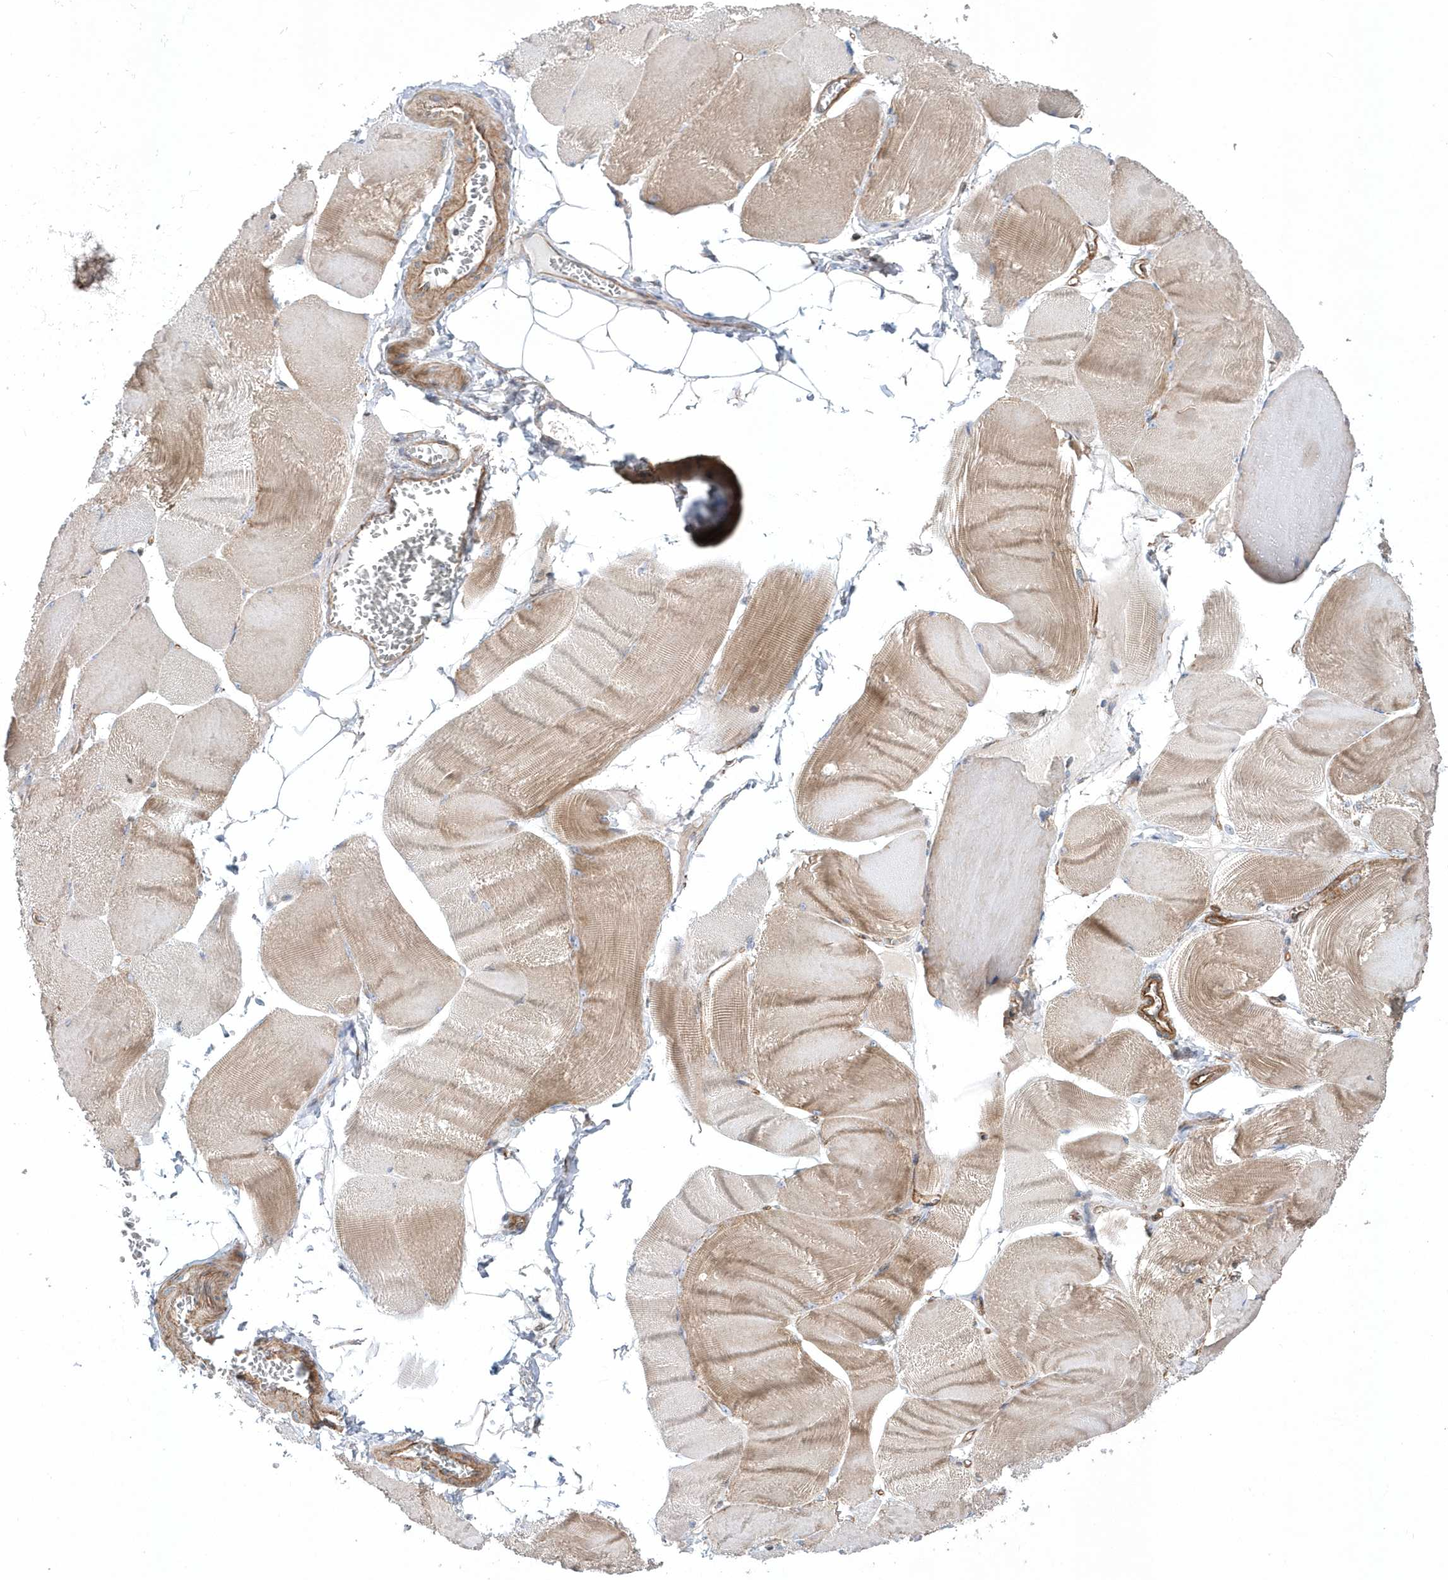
{"staining": {"intensity": "weak", "quantity": ">75%", "location": "cytoplasmic/membranous"}, "tissue": "skeletal muscle", "cell_type": "Myocytes", "image_type": "normal", "snomed": [{"axis": "morphology", "description": "Normal tissue, NOS"}, {"axis": "morphology", "description": "Basal cell carcinoma"}, {"axis": "topography", "description": "Skeletal muscle"}], "caption": "Protein expression analysis of normal skeletal muscle shows weak cytoplasmic/membranous expression in about >75% of myocytes. The staining was performed using DAB, with brown indicating positive protein expression. Nuclei are stained blue with hematoxylin.", "gene": "OPA1", "patient": {"sex": "female", "age": 64}}